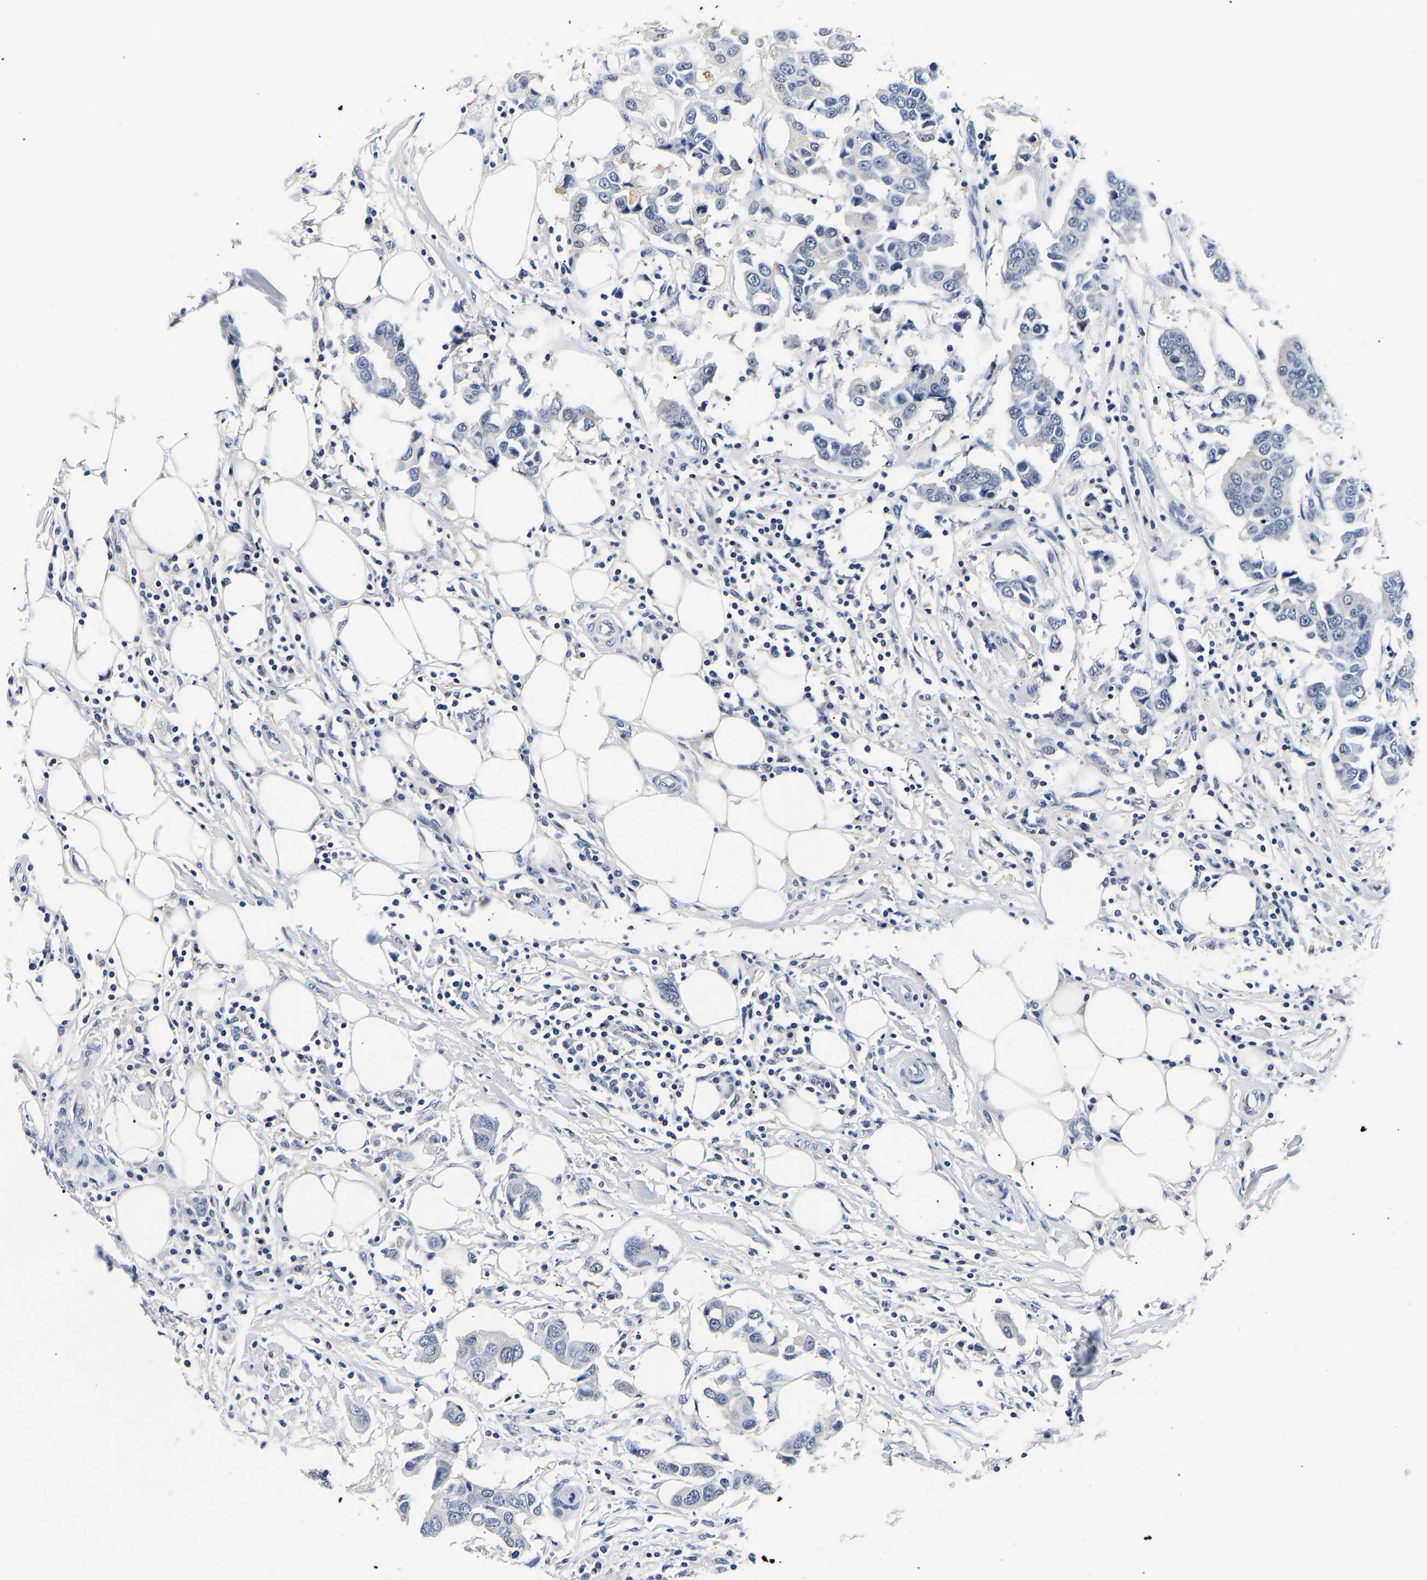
{"staining": {"intensity": "negative", "quantity": "none", "location": "none"}, "tissue": "breast cancer", "cell_type": "Tumor cells", "image_type": "cancer", "snomed": [{"axis": "morphology", "description": "Duct carcinoma"}, {"axis": "topography", "description": "Breast"}], "caption": "This is a photomicrograph of IHC staining of breast cancer (intraductal carcinoma), which shows no staining in tumor cells.", "gene": "UCHL3", "patient": {"sex": "female", "age": 80}}